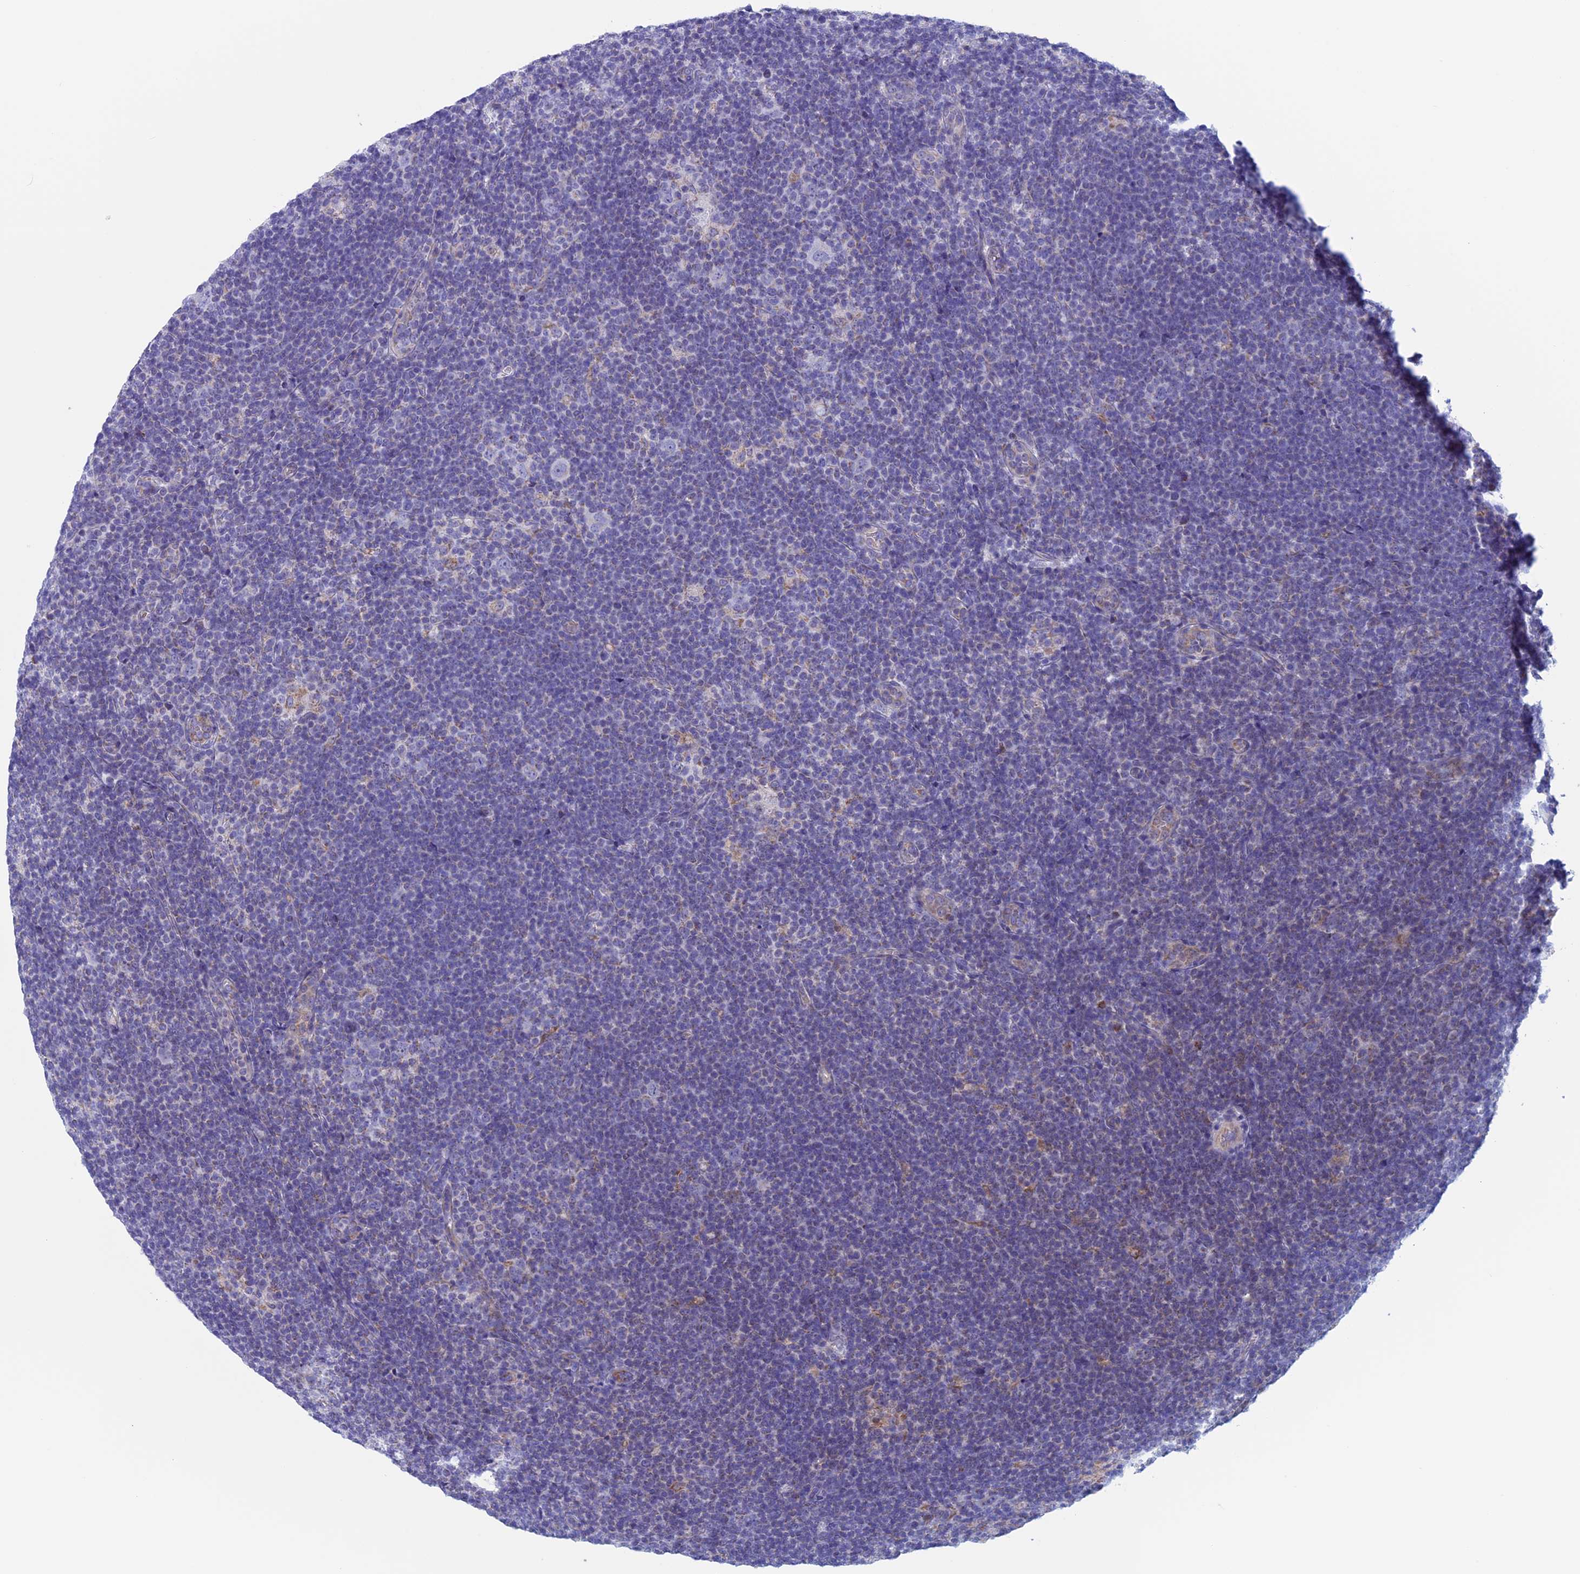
{"staining": {"intensity": "negative", "quantity": "none", "location": "none"}, "tissue": "lymphoma", "cell_type": "Tumor cells", "image_type": "cancer", "snomed": [{"axis": "morphology", "description": "Hodgkin's disease, NOS"}, {"axis": "topography", "description": "Lymph node"}], "caption": "The histopathology image shows no significant expression in tumor cells of lymphoma.", "gene": "NDUFB9", "patient": {"sex": "female", "age": 57}}